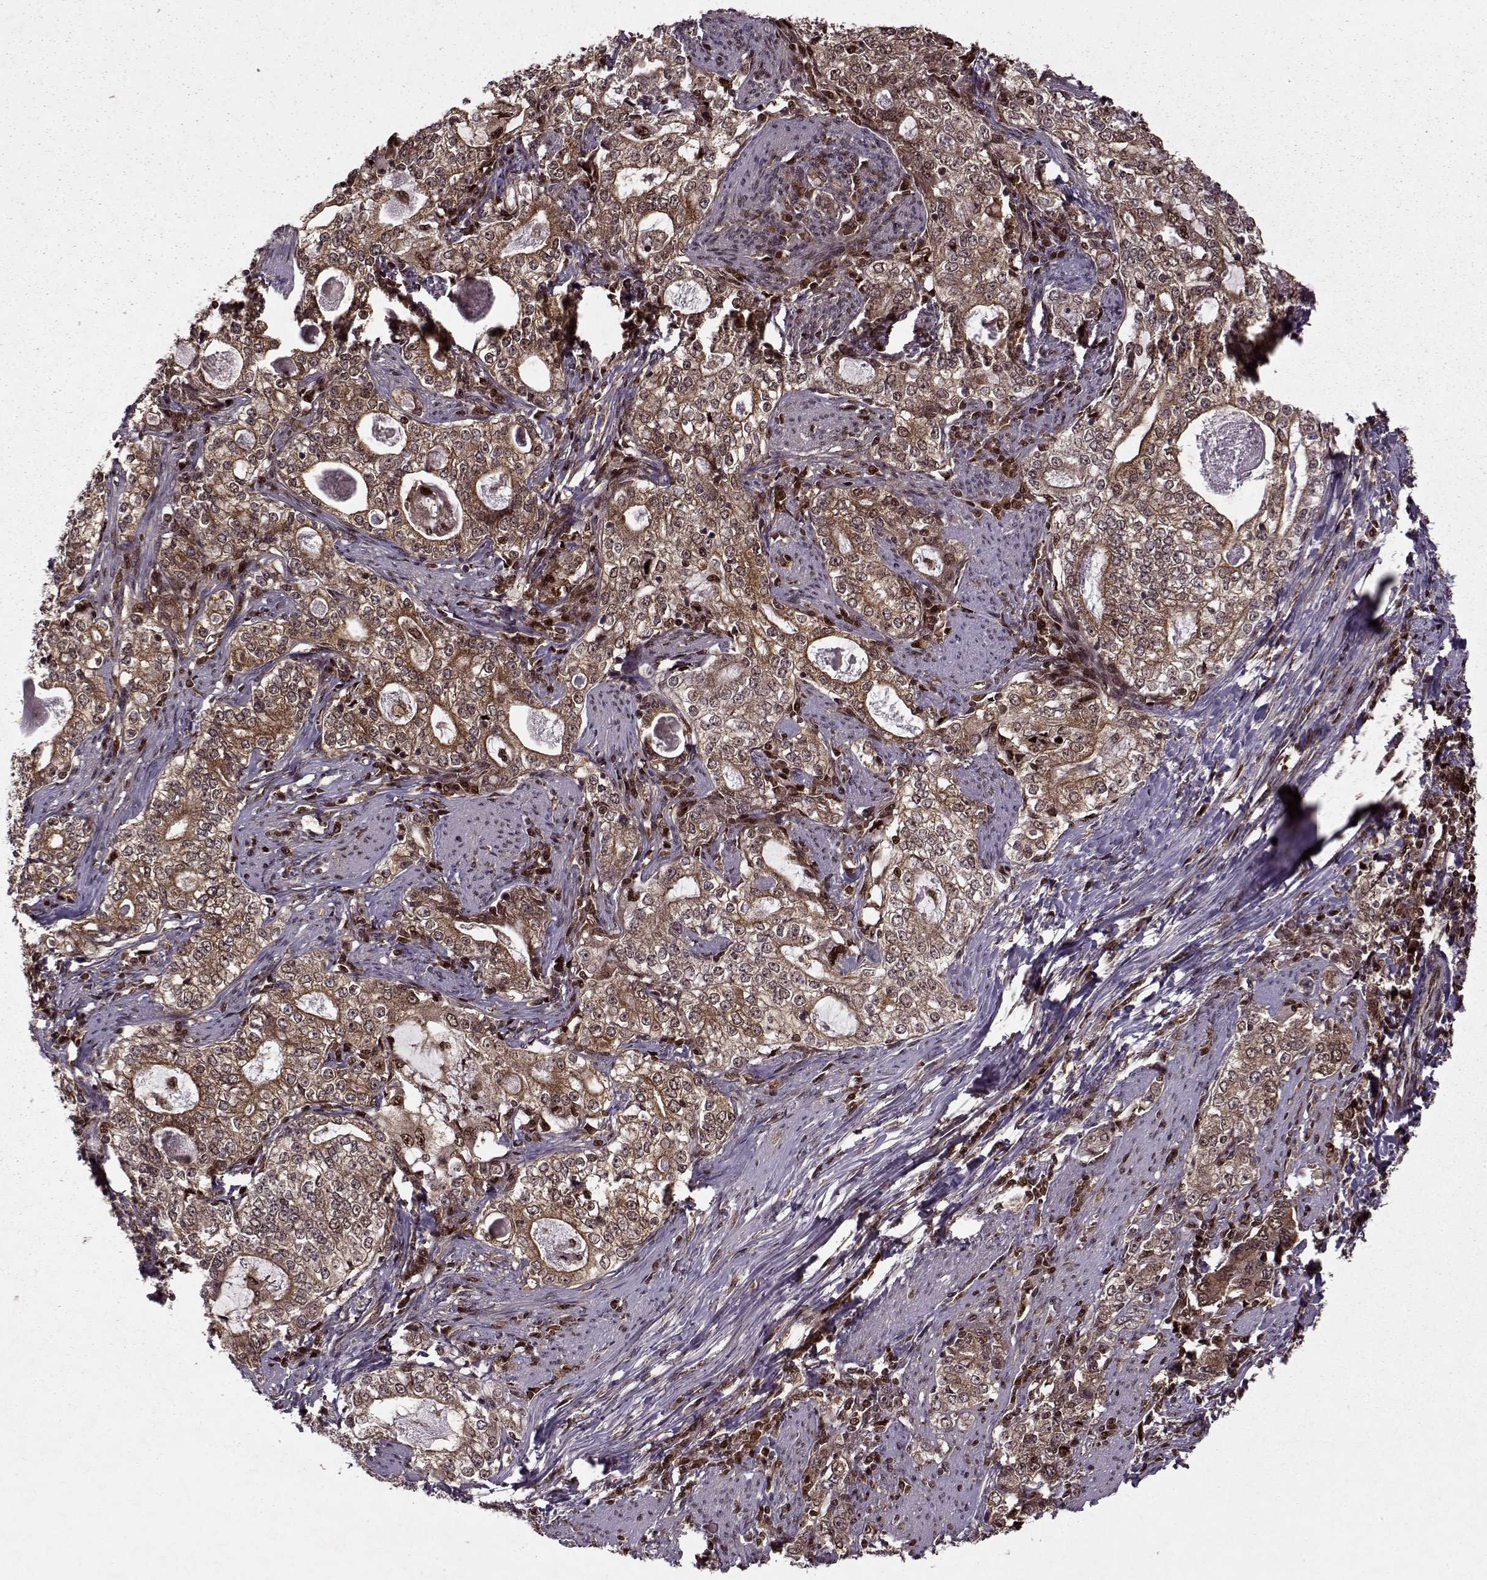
{"staining": {"intensity": "moderate", "quantity": ">75%", "location": "cytoplasmic/membranous"}, "tissue": "stomach cancer", "cell_type": "Tumor cells", "image_type": "cancer", "snomed": [{"axis": "morphology", "description": "Adenocarcinoma, NOS"}, {"axis": "topography", "description": "Stomach, lower"}], "caption": "About >75% of tumor cells in human adenocarcinoma (stomach) show moderate cytoplasmic/membranous protein expression as visualized by brown immunohistochemical staining.", "gene": "PSMA7", "patient": {"sex": "female", "age": 72}}